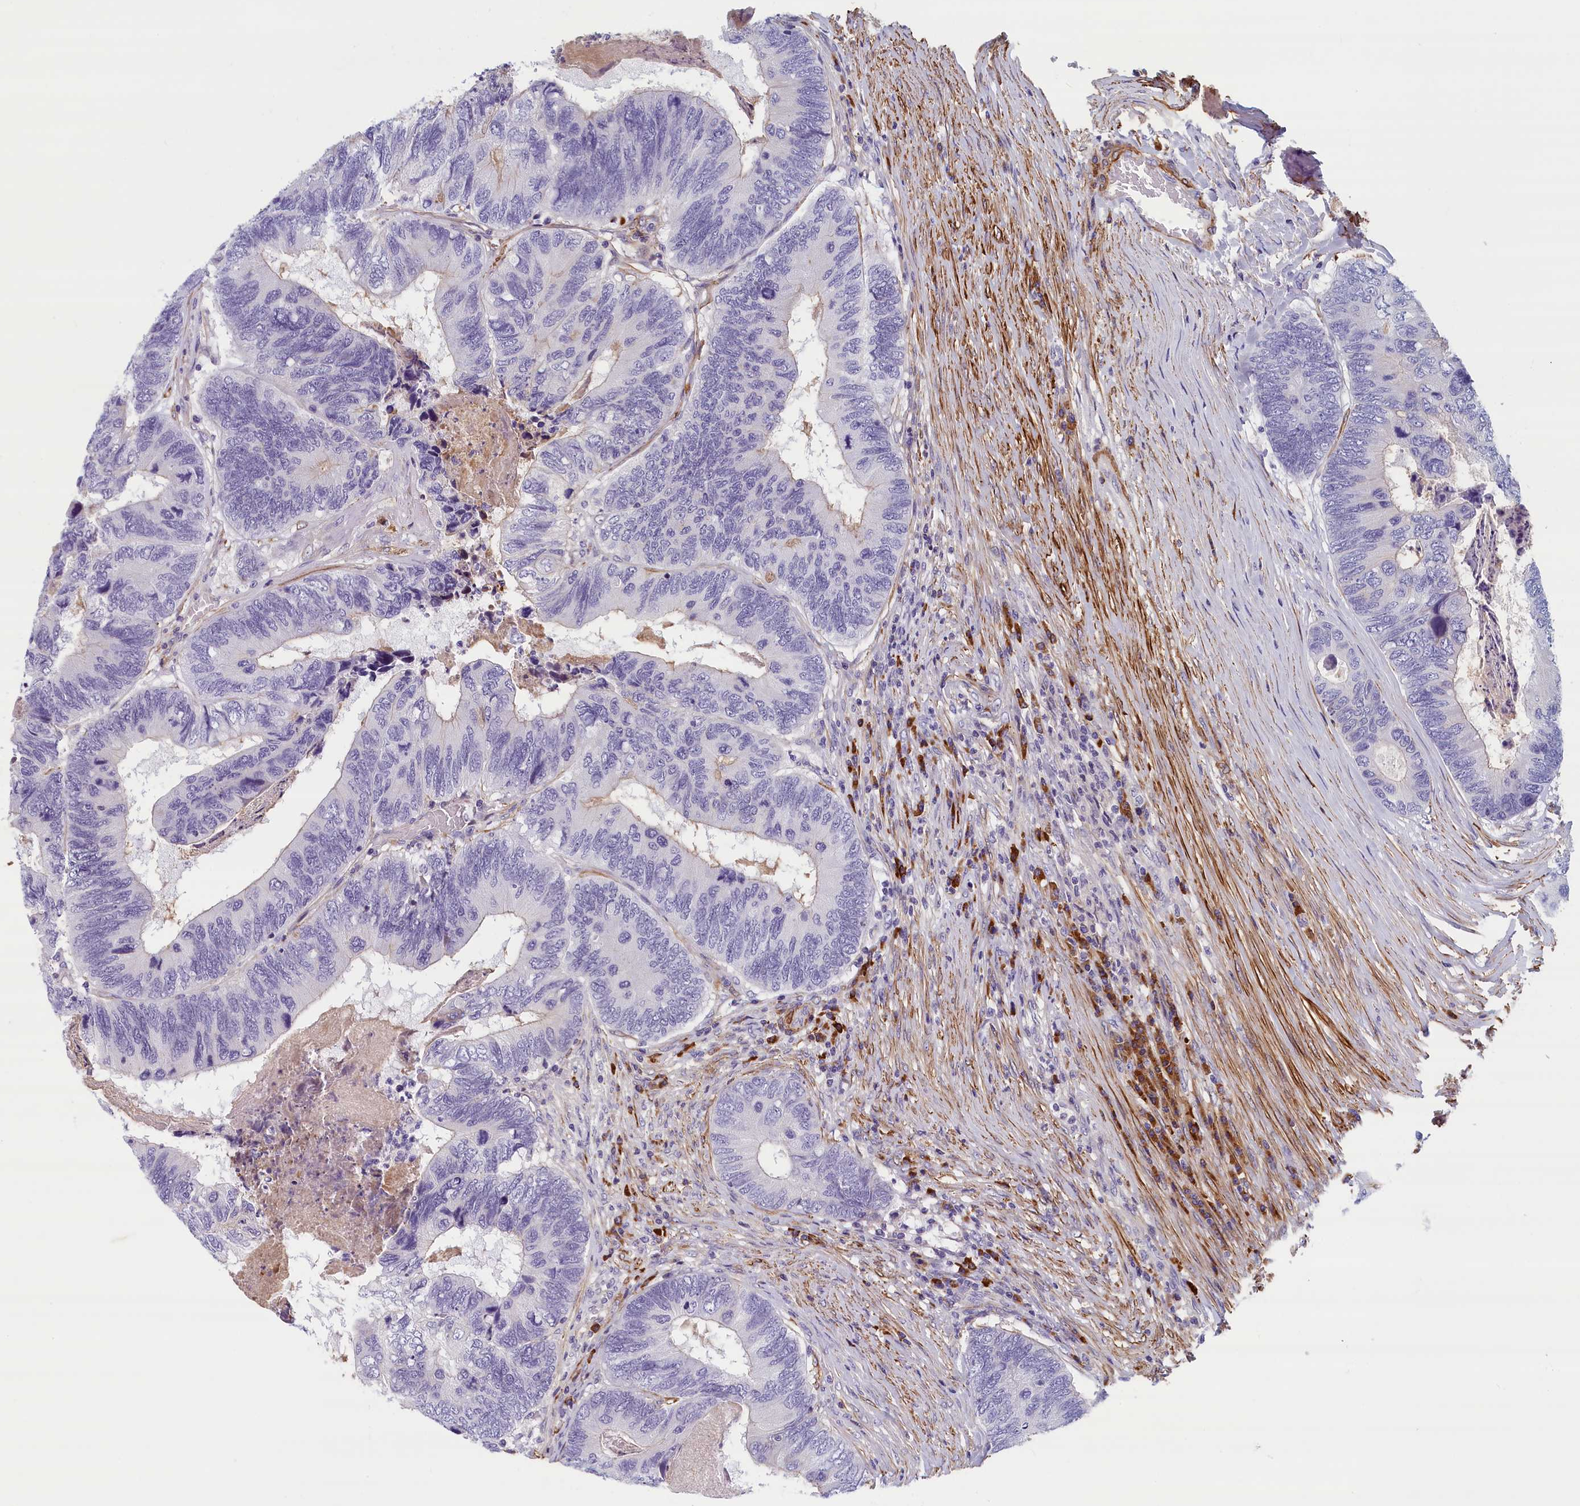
{"staining": {"intensity": "negative", "quantity": "none", "location": "none"}, "tissue": "colorectal cancer", "cell_type": "Tumor cells", "image_type": "cancer", "snomed": [{"axis": "morphology", "description": "Adenocarcinoma, NOS"}, {"axis": "topography", "description": "Colon"}], "caption": "An image of human adenocarcinoma (colorectal) is negative for staining in tumor cells. (IHC, brightfield microscopy, high magnification).", "gene": "BCL2L13", "patient": {"sex": "female", "age": 67}}